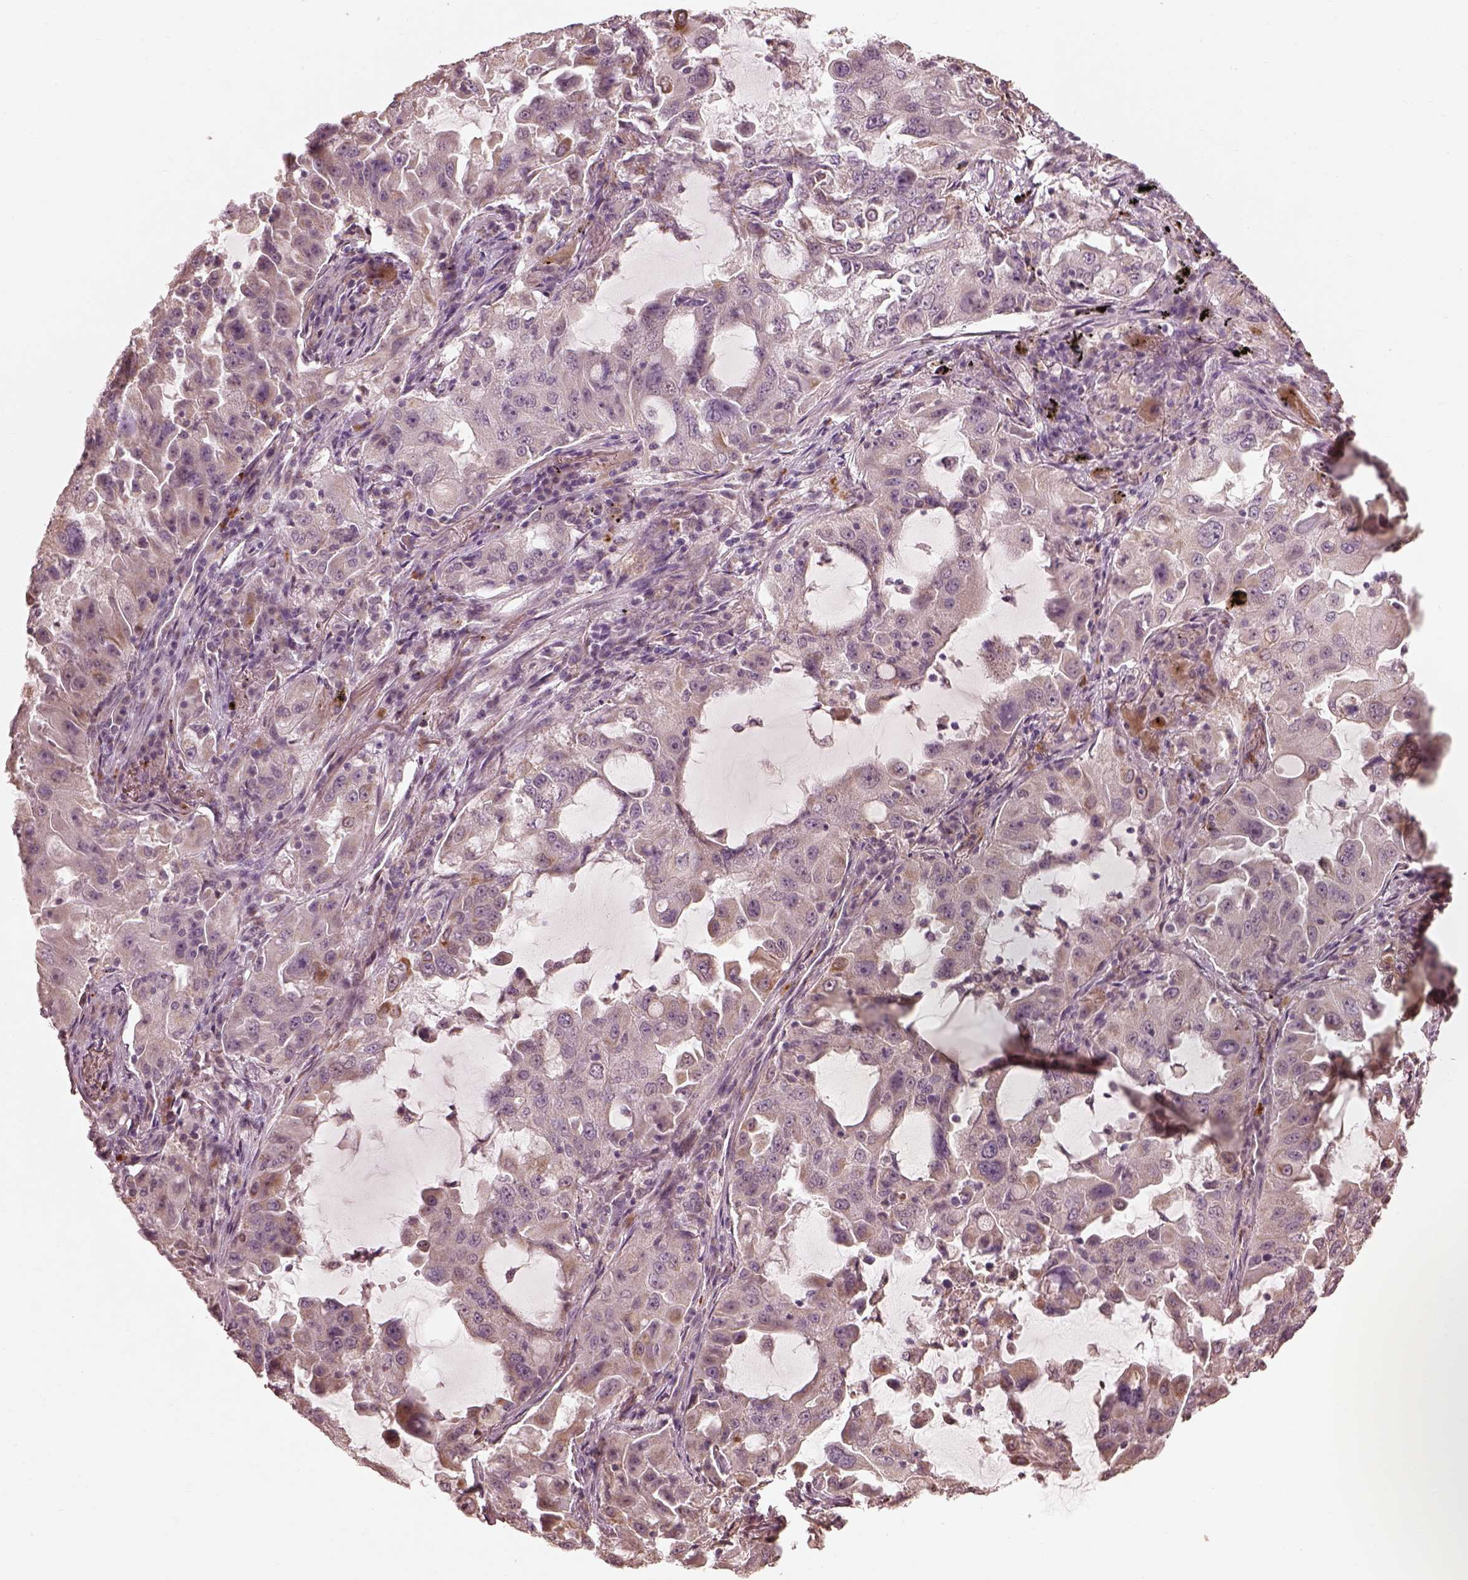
{"staining": {"intensity": "weak", "quantity": "<25%", "location": "cytoplasmic/membranous"}, "tissue": "lung cancer", "cell_type": "Tumor cells", "image_type": "cancer", "snomed": [{"axis": "morphology", "description": "Adenocarcinoma, NOS"}, {"axis": "topography", "description": "Lung"}], "caption": "Image shows no protein positivity in tumor cells of lung cancer tissue.", "gene": "SLC25A46", "patient": {"sex": "female", "age": 61}}